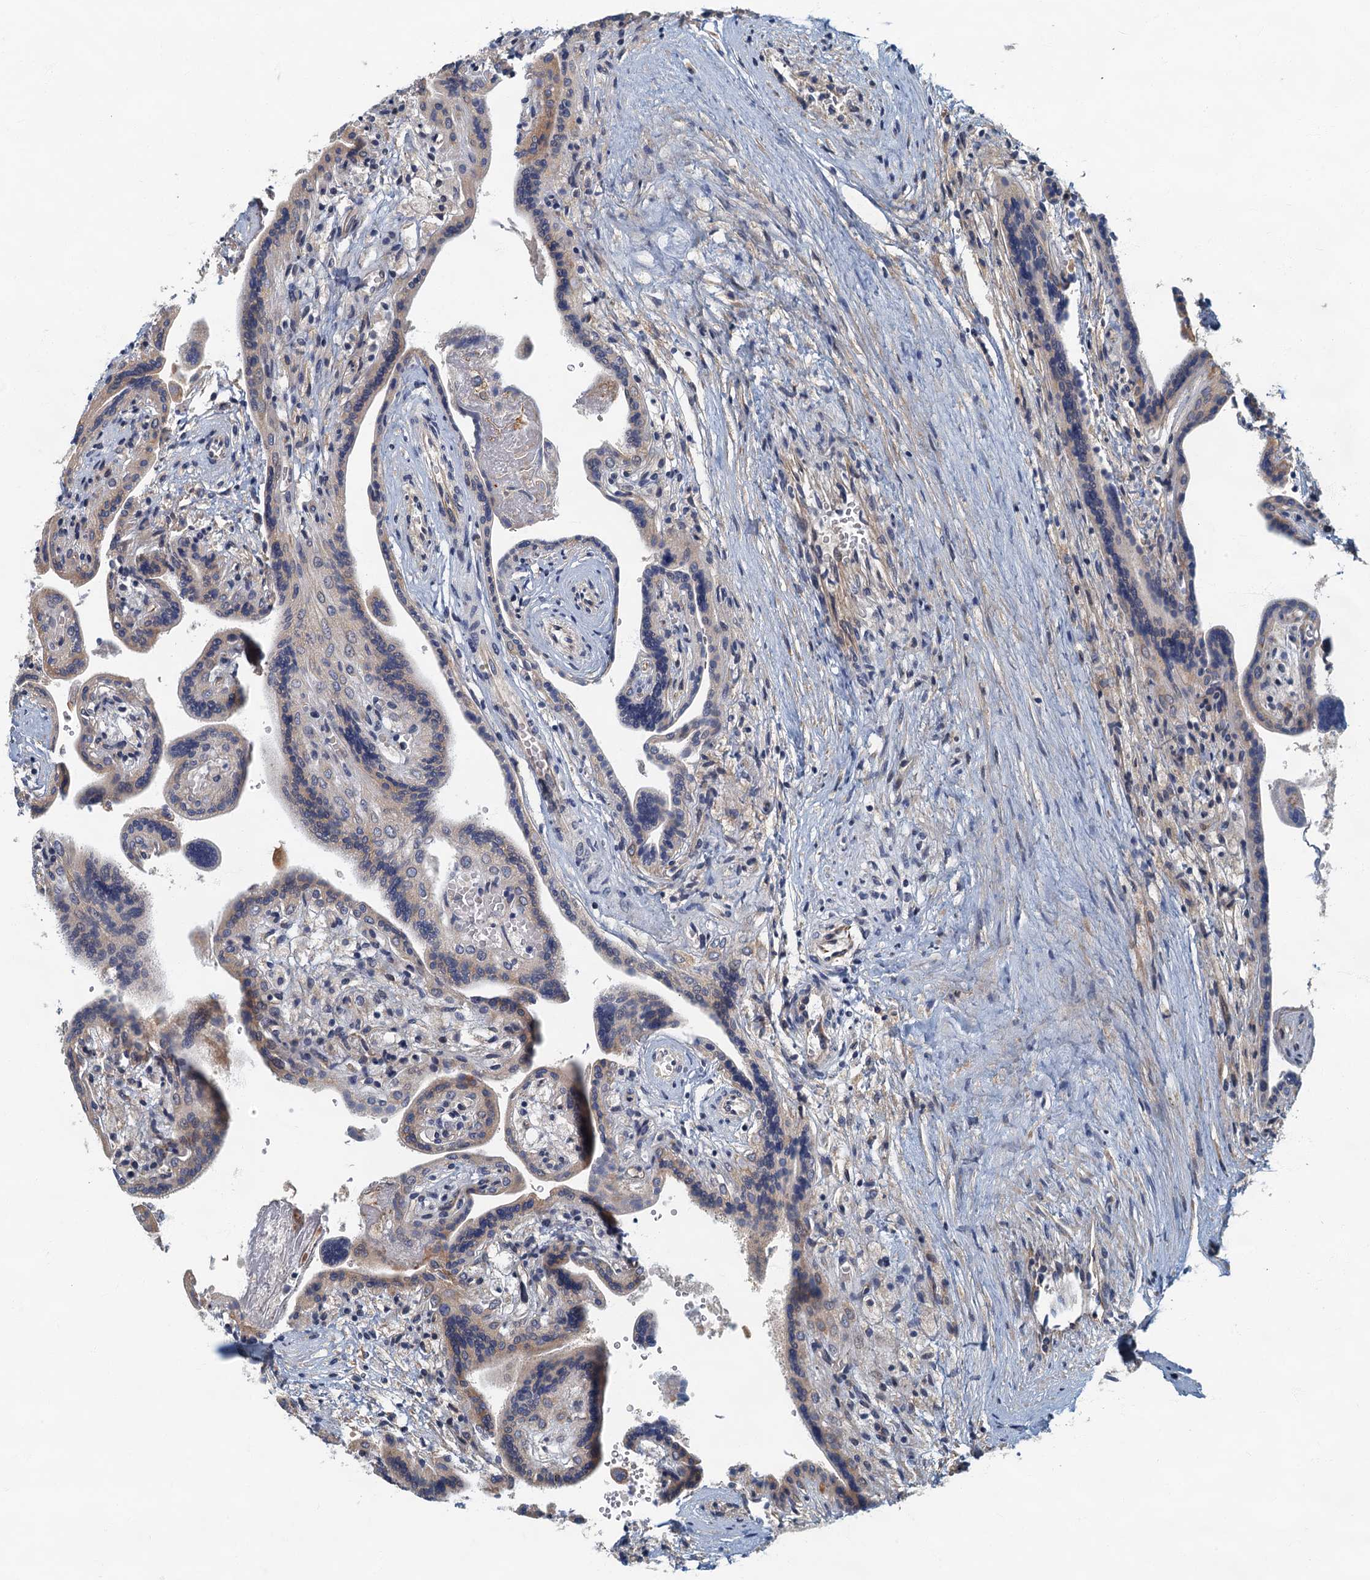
{"staining": {"intensity": "weak", "quantity": "25%-75%", "location": "cytoplasmic/membranous"}, "tissue": "placenta", "cell_type": "Trophoblastic cells", "image_type": "normal", "snomed": [{"axis": "morphology", "description": "Normal tissue, NOS"}, {"axis": "topography", "description": "Placenta"}], "caption": "Placenta stained for a protein (brown) displays weak cytoplasmic/membranous positive staining in about 25%-75% of trophoblastic cells.", "gene": "CKAP2L", "patient": {"sex": "female", "age": 37}}